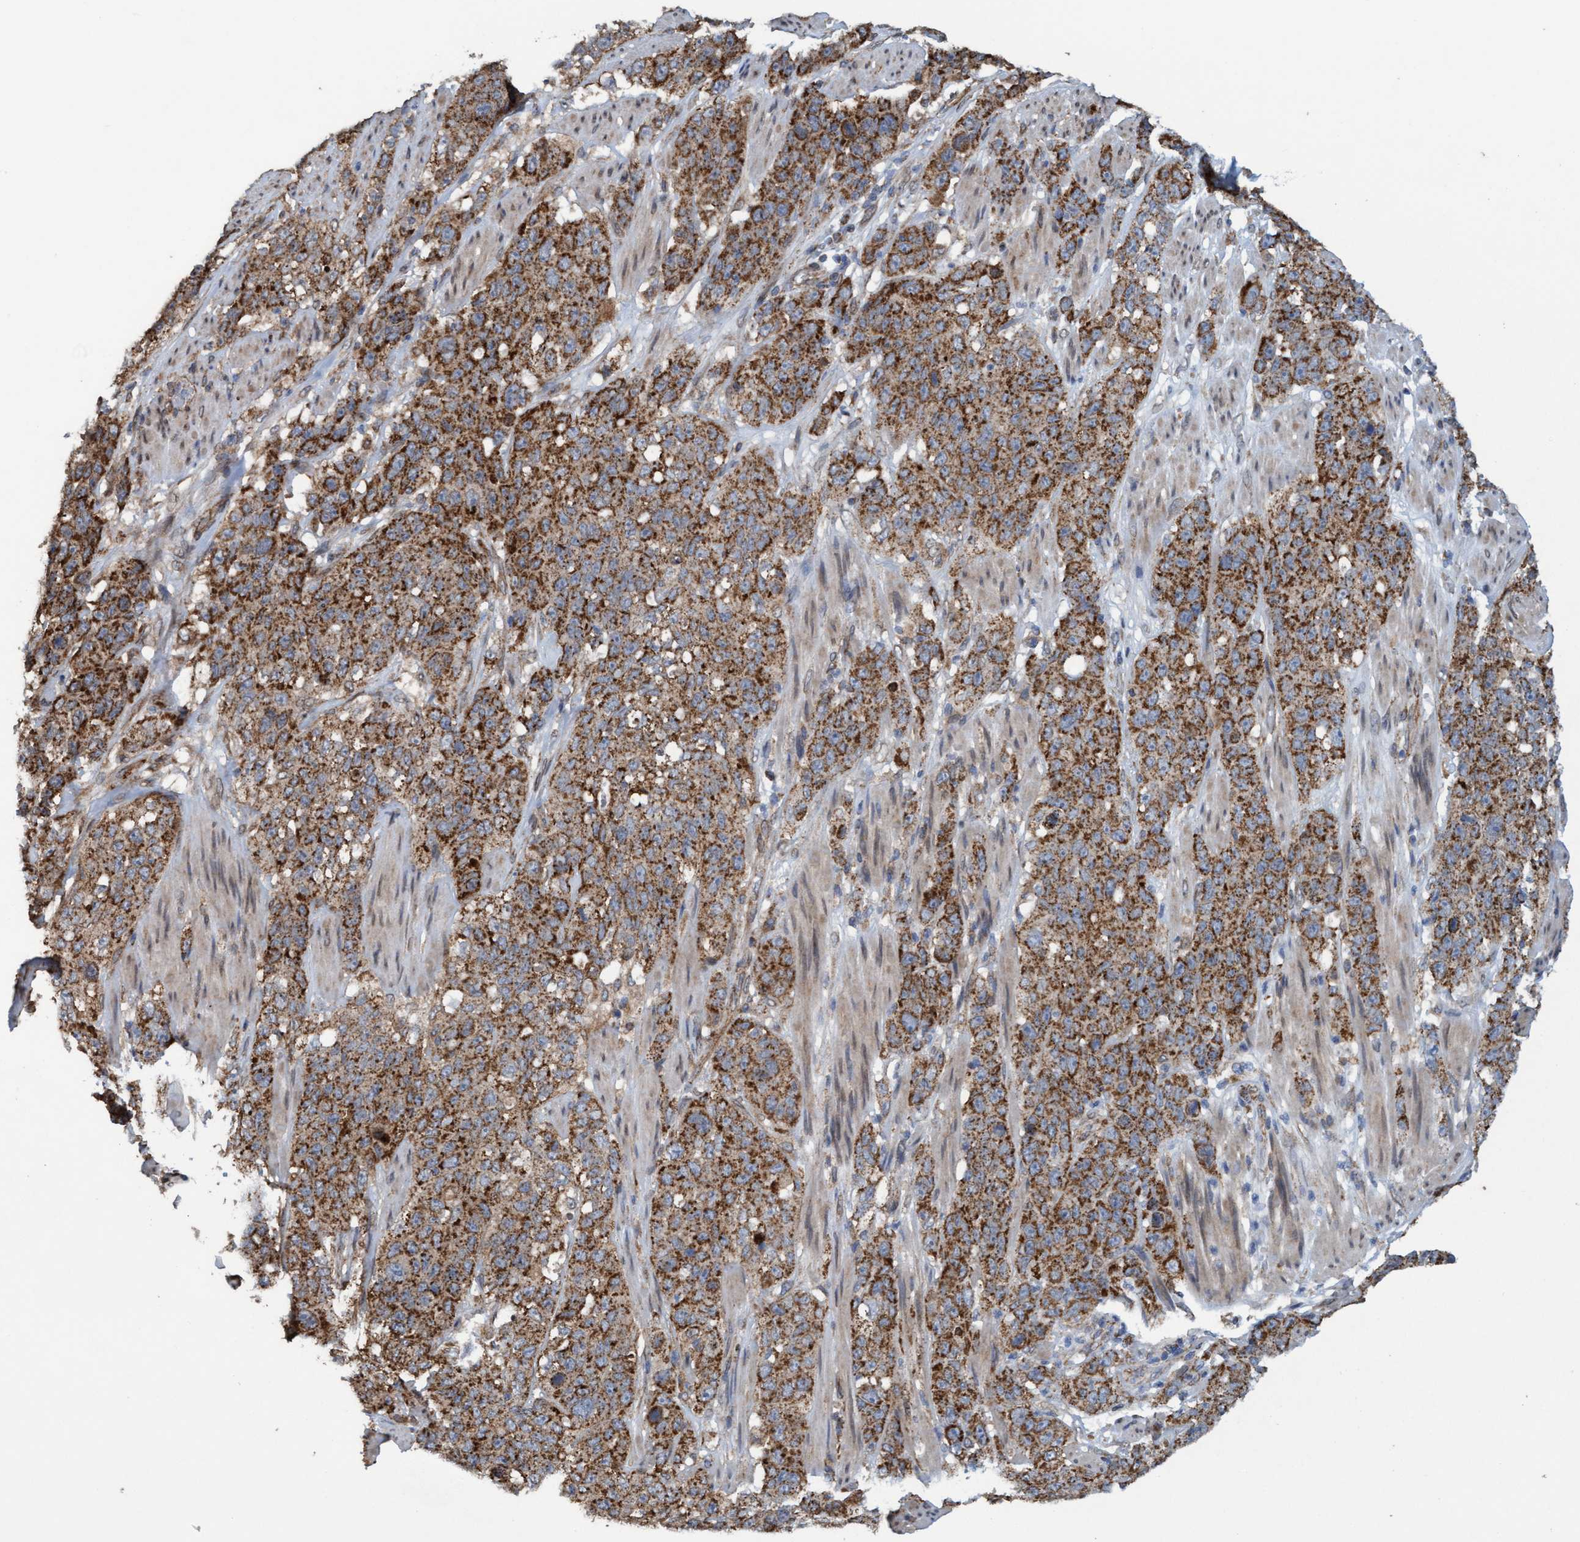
{"staining": {"intensity": "moderate", "quantity": ">75%", "location": "cytoplasmic/membranous"}, "tissue": "stomach cancer", "cell_type": "Tumor cells", "image_type": "cancer", "snomed": [{"axis": "morphology", "description": "Adenocarcinoma, NOS"}, {"axis": "topography", "description": "Stomach"}], "caption": "About >75% of tumor cells in human stomach cancer show moderate cytoplasmic/membranous protein expression as visualized by brown immunohistochemical staining.", "gene": "MRPS23", "patient": {"sex": "male", "age": 48}}